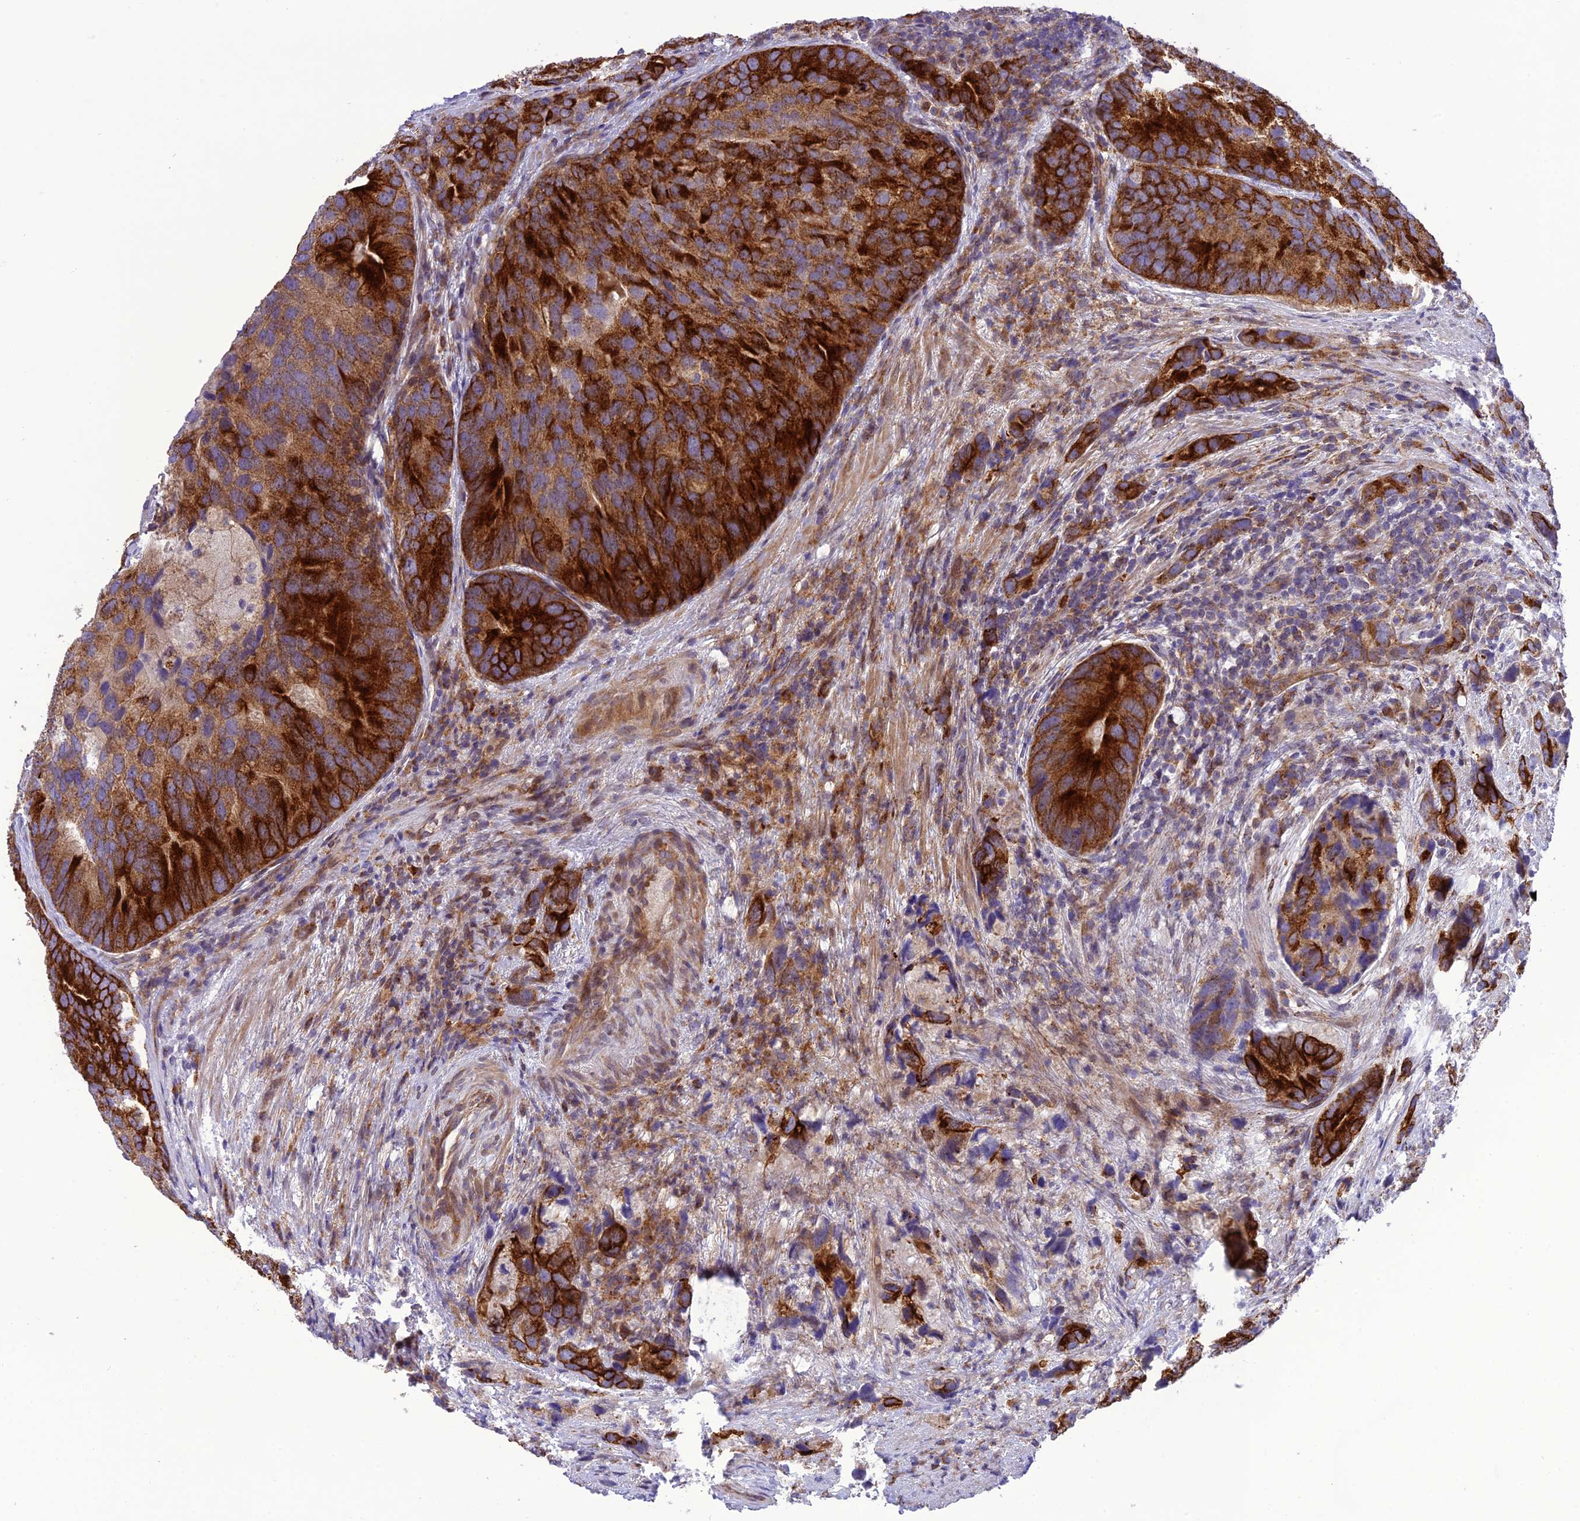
{"staining": {"intensity": "strong", "quantity": ">75%", "location": "cytoplasmic/membranous"}, "tissue": "prostate cancer", "cell_type": "Tumor cells", "image_type": "cancer", "snomed": [{"axis": "morphology", "description": "Adenocarcinoma, High grade"}, {"axis": "topography", "description": "Prostate"}], "caption": "This photomicrograph displays prostate cancer stained with immunohistochemistry (IHC) to label a protein in brown. The cytoplasmic/membranous of tumor cells show strong positivity for the protein. Nuclei are counter-stained blue.", "gene": "JMY", "patient": {"sex": "male", "age": 62}}